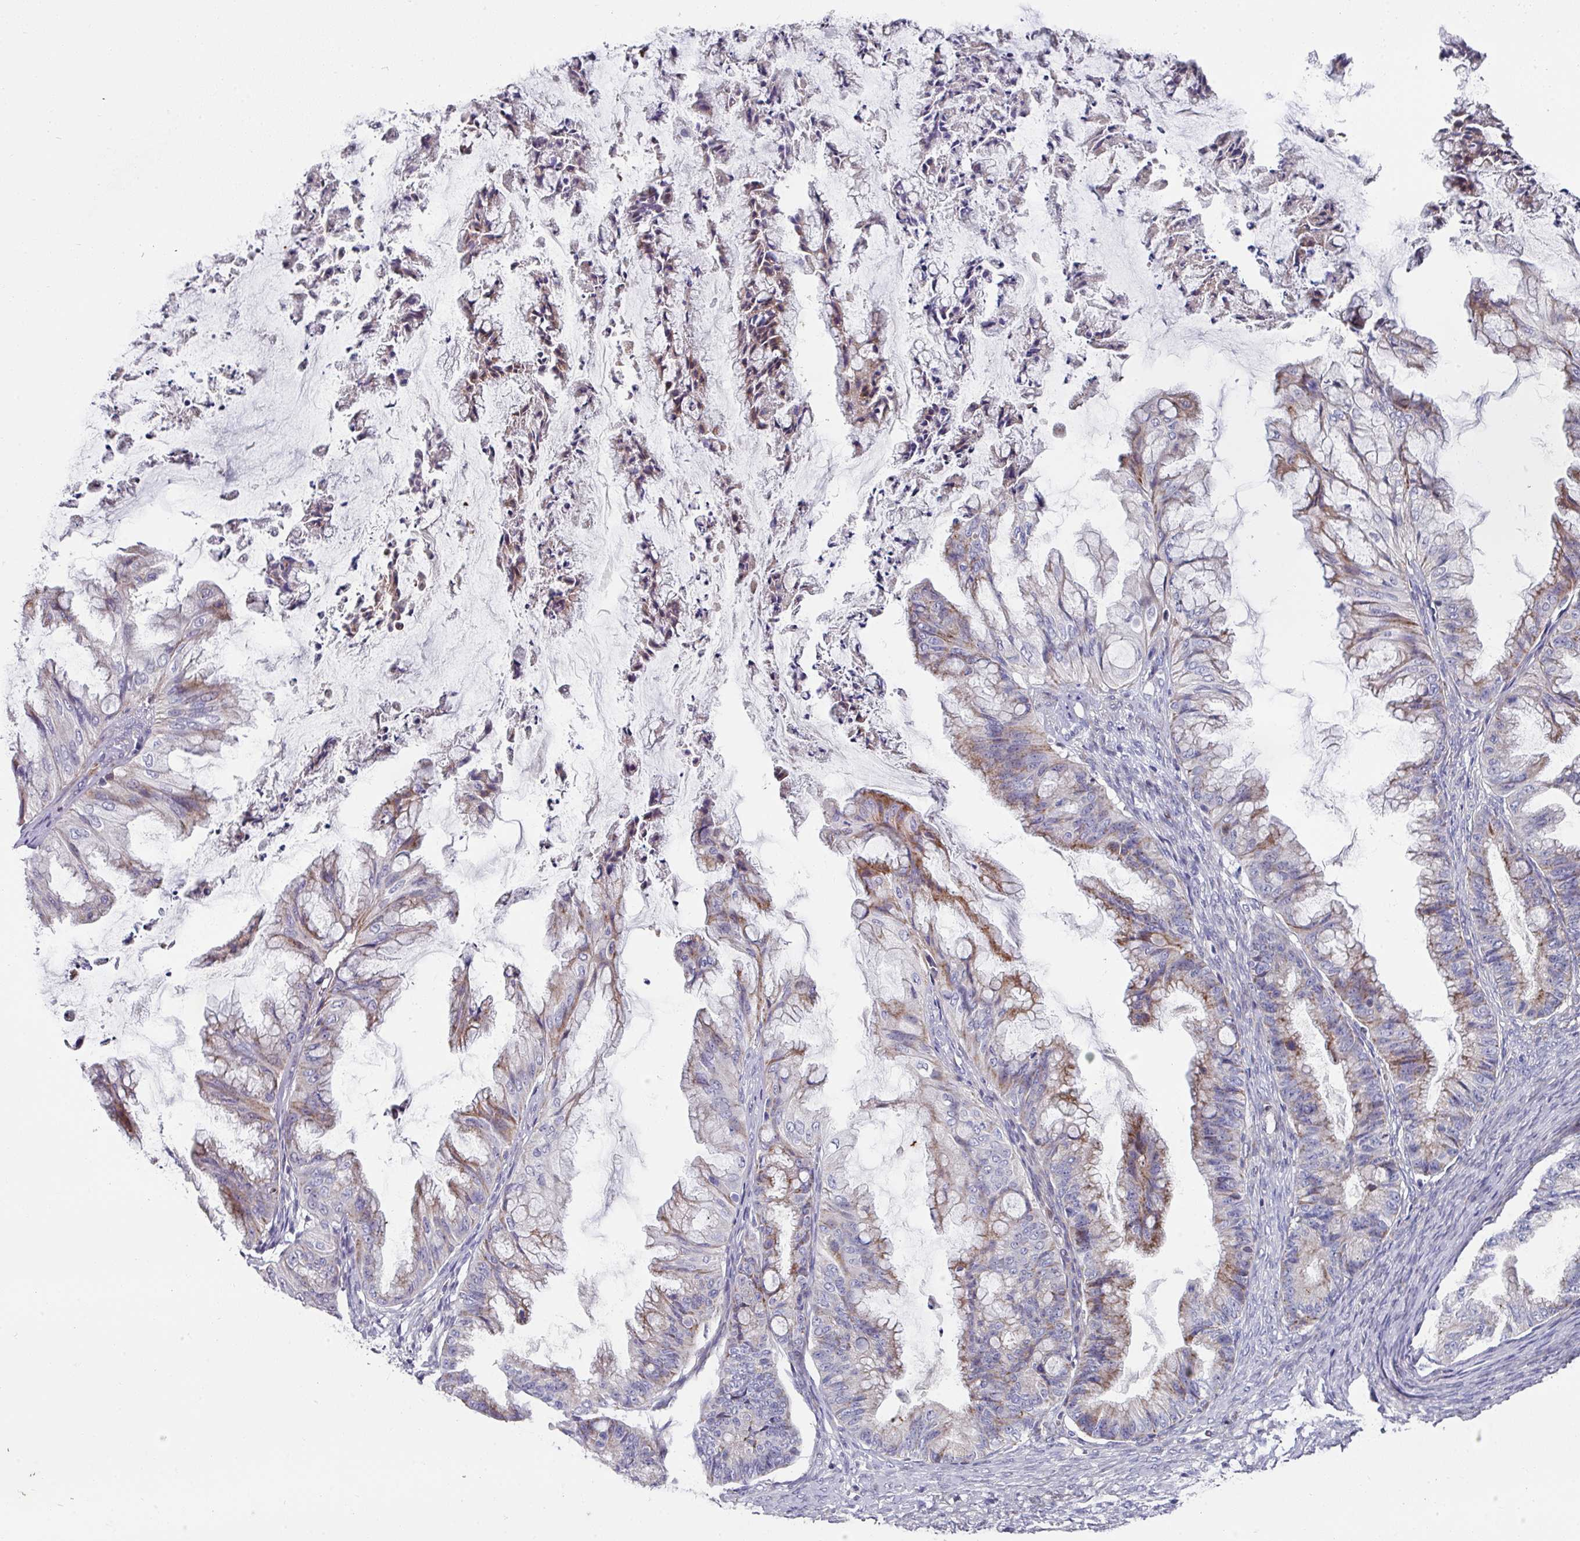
{"staining": {"intensity": "moderate", "quantity": "<25%", "location": "cytoplasmic/membranous"}, "tissue": "ovarian cancer", "cell_type": "Tumor cells", "image_type": "cancer", "snomed": [{"axis": "morphology", "description": "Cystadenocarcinoma, mucinous, NOS"}, {"axis": "topography", "description": "Ovary"}], "caption": "Ovarian mucinous cystadenocarcinoma was stained to show a protein in brown. There is low levels of moderate cytoplasmic/membranous positivity in about <25% of tumor cells.", "gene": "CBX7", "patient": {"sex": "female", "age": 35}}